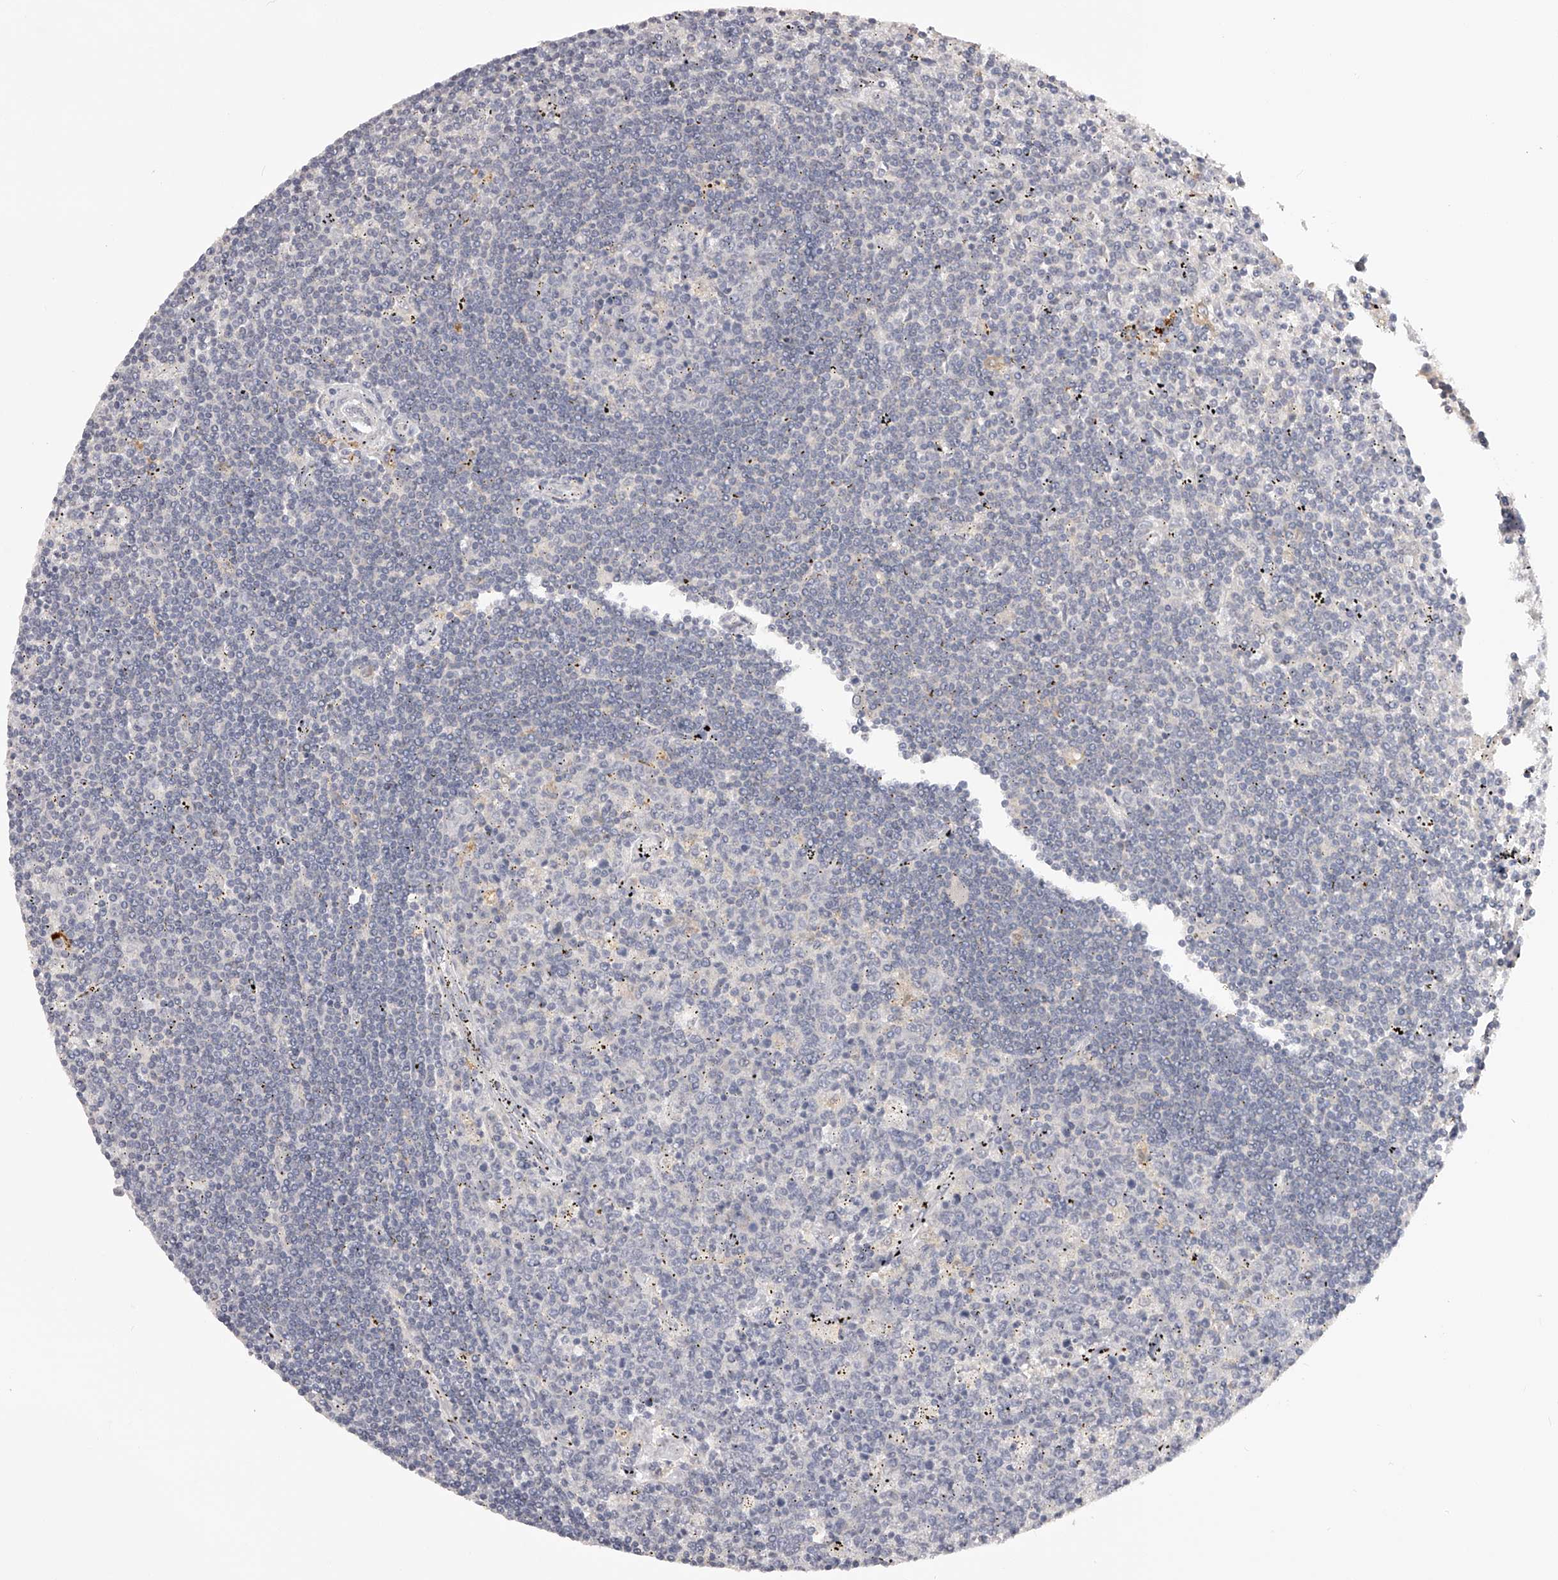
{"staining": {"intensity": "negative", "quantity": "none", "location": "none"}, "tissue": "lymphoma", "cell_type": "Tumor cells", "image_type": "cancer", "snomed": [{"axis": "morphology", "description": "Malignant lymphoma, non-Hodgkin's type, Low grade"}, {"axis": "topography", "description": "Spleen"}], "caption": "Micrograph shows no protein staining in tumor cells of malignant lymphoma, non-Hodgkin's type (low-grade) tissue.", "gene": "TNN", "patient": {"sex": "male", "age": 76}}